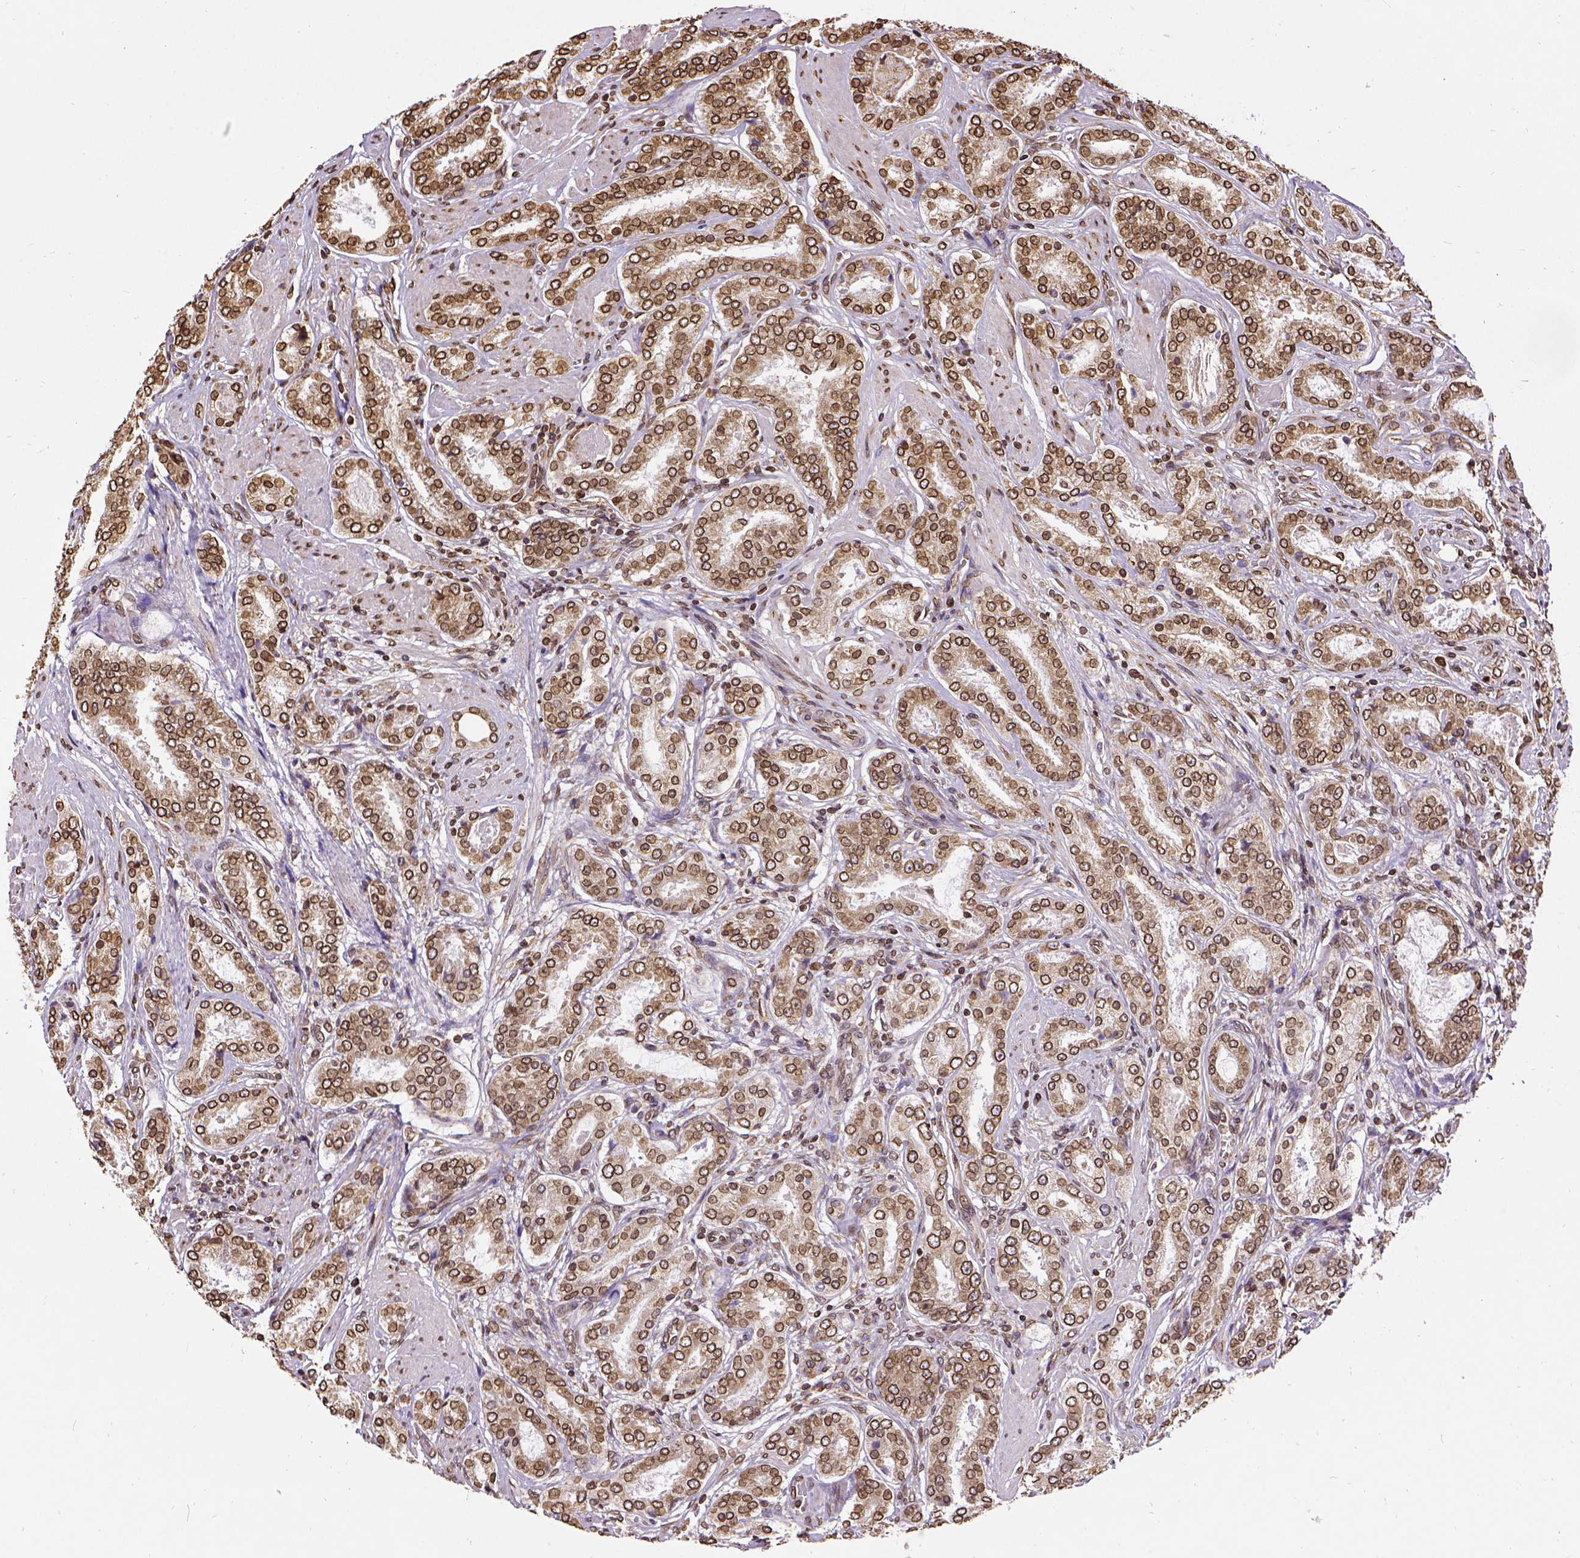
{"staining": {"intensity": "moderate", "quantity": ">75%", "location": "cytoplasmic/membranous,nuclear"}, "tissue": "prostate cancer", "cell_type": "Tumor cells", "image_type": "cancer", "snomed": [{"axis": "morphology", "description": "Adenocarcinoma, High grade"}, {"axis": "topography", "description": "Prostate"}], "caption": "Immunohistochemistry (IHC) image of prostate adenocarcinoma (high-grade) stained for a protein (brown), which demonstrates medium levels of moderate cytoplasmic/membranous and nuclear positivity in approximately >75% of tumor cells.", "gene": "MTDH", "patient": {"sex": "male", "age": 63}}